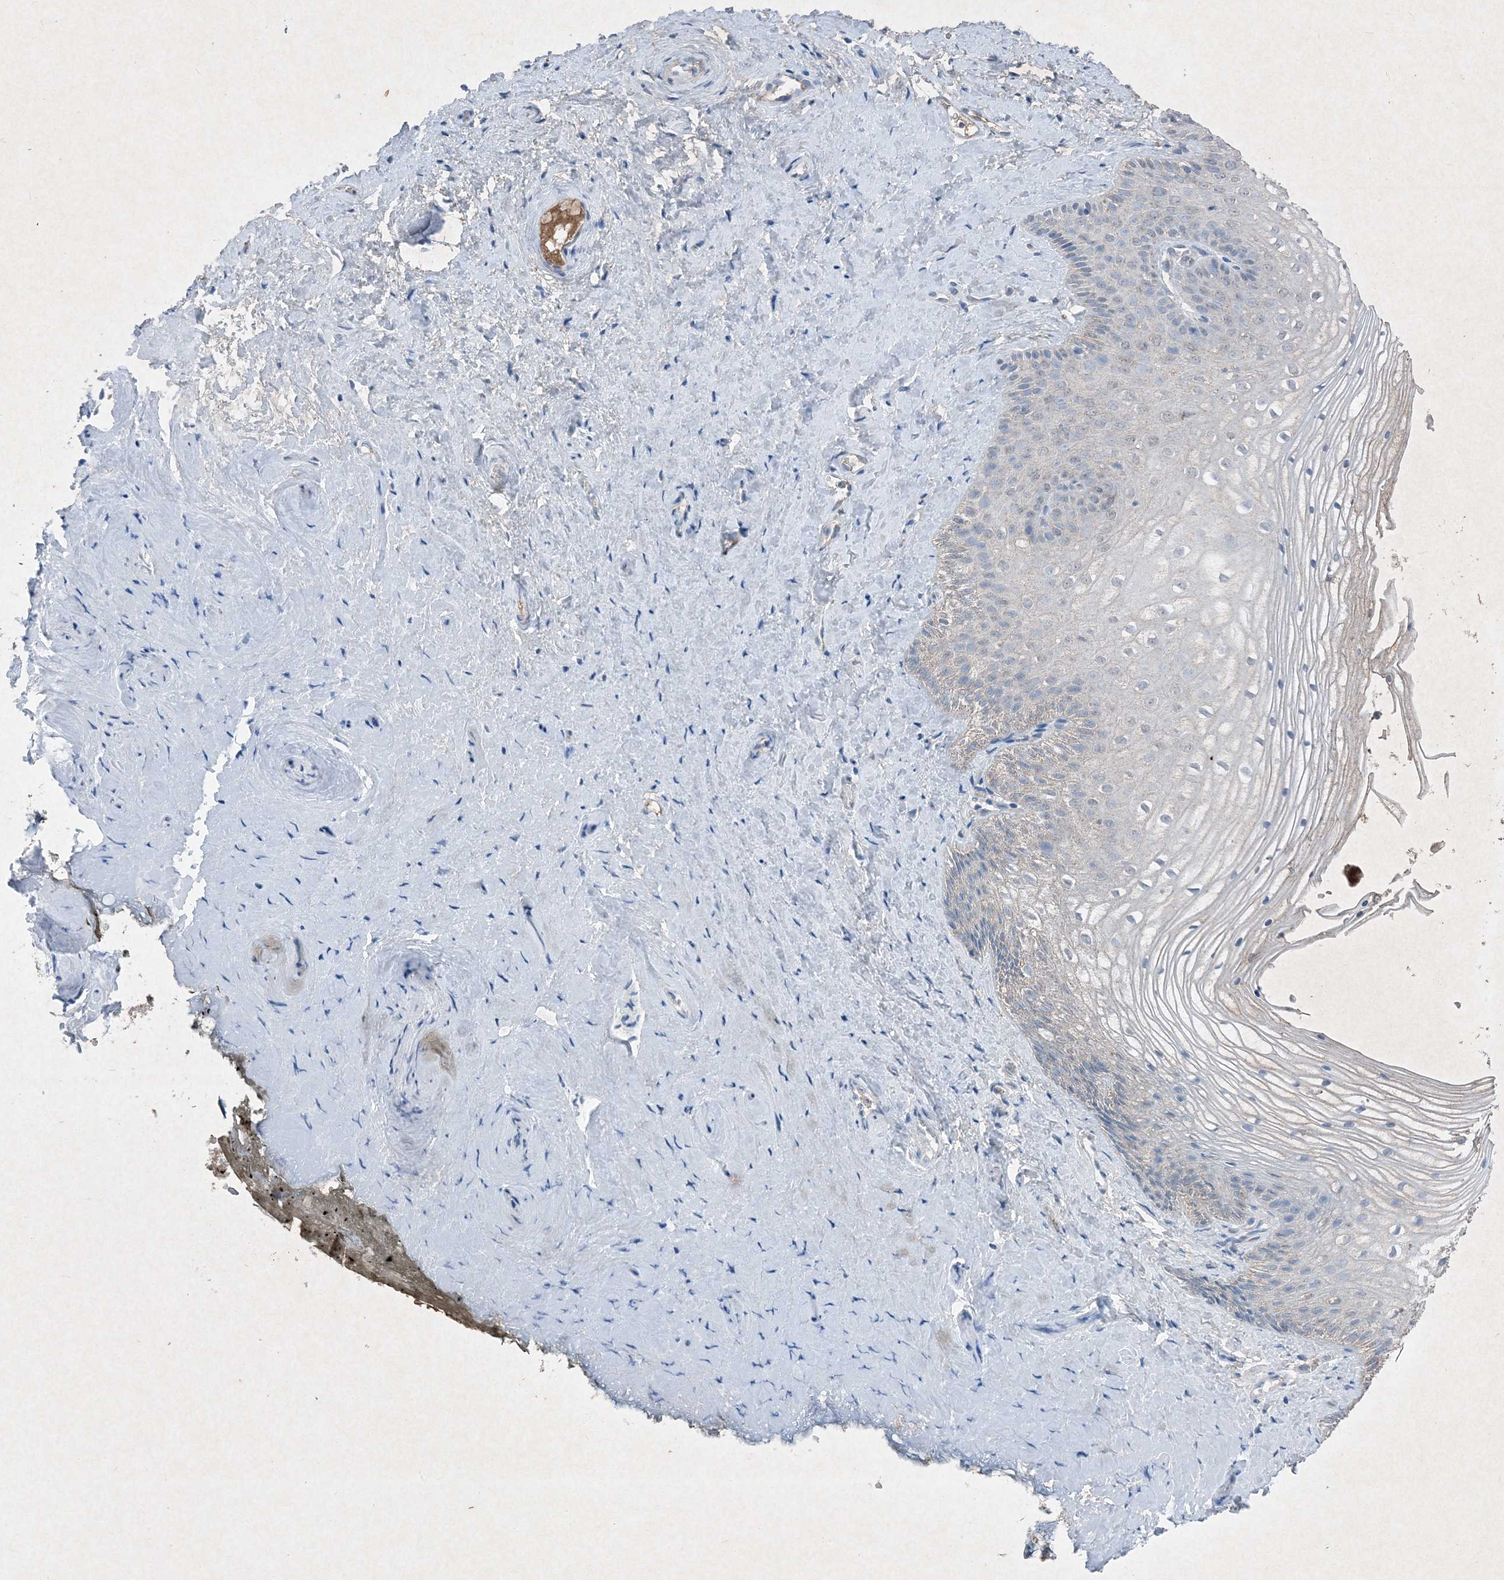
{"staining": {"intensity": "negative", "quantity": "none", "location": "none"}, "tissue": "vagina", "cell_type": "Squamous epithelial cells", "image_type": "normal", "snomed": [{"axis": "morphology", "description": "Normal tissue, NOS"}, {"axis": "topography", "description": "Vagina"}, {"axis": "topography", "description": "Cervix"}], "caption": "Photomicrograph shows no protein expression in squamous epithelial cells of benign vagina.", "gene": "FCN3", "patient": {"sex": "female", "age": 40}}